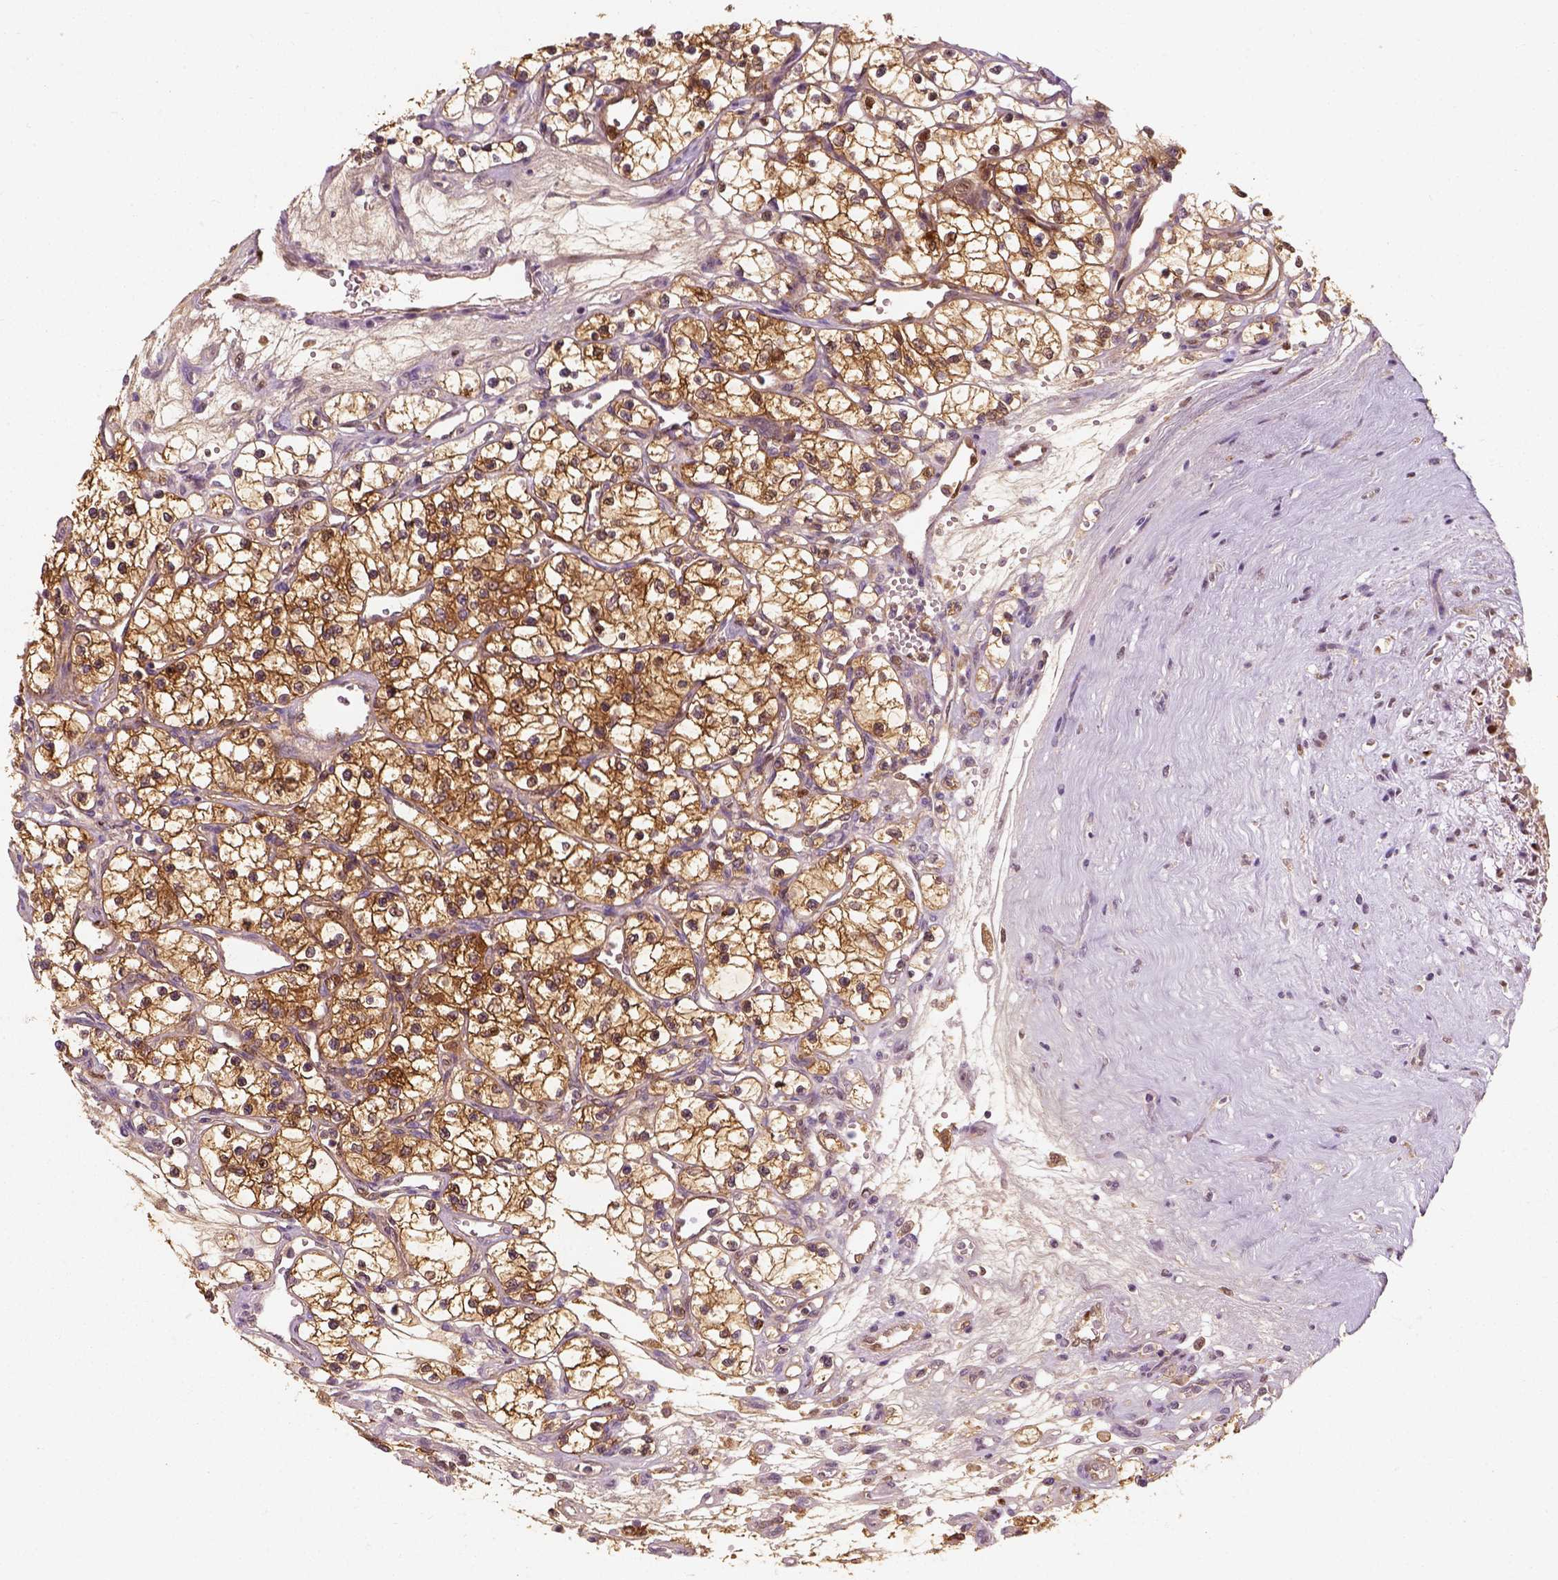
{"staining": {"intensity": "strong", "quantity": ">75%", "location": "cytoplasmic/membranous"}, "tissue": "renal cancer", "cell_type": "Tumor cells", "image_type": "cancer", "snomed": [{"axis": "morphology", "description": "Adenocarcinoma, NOS"}, {"axis": "topography", "description": "Kidney"}], "caption": "A high amount of strong cytoplasmic/membranous expression is appreciated in approximately >75% of tumor cells in adenocarcinoma (renal) tissue.", "gene": "SQSTM1", "patient": {"sex": "female", "age": 69}}